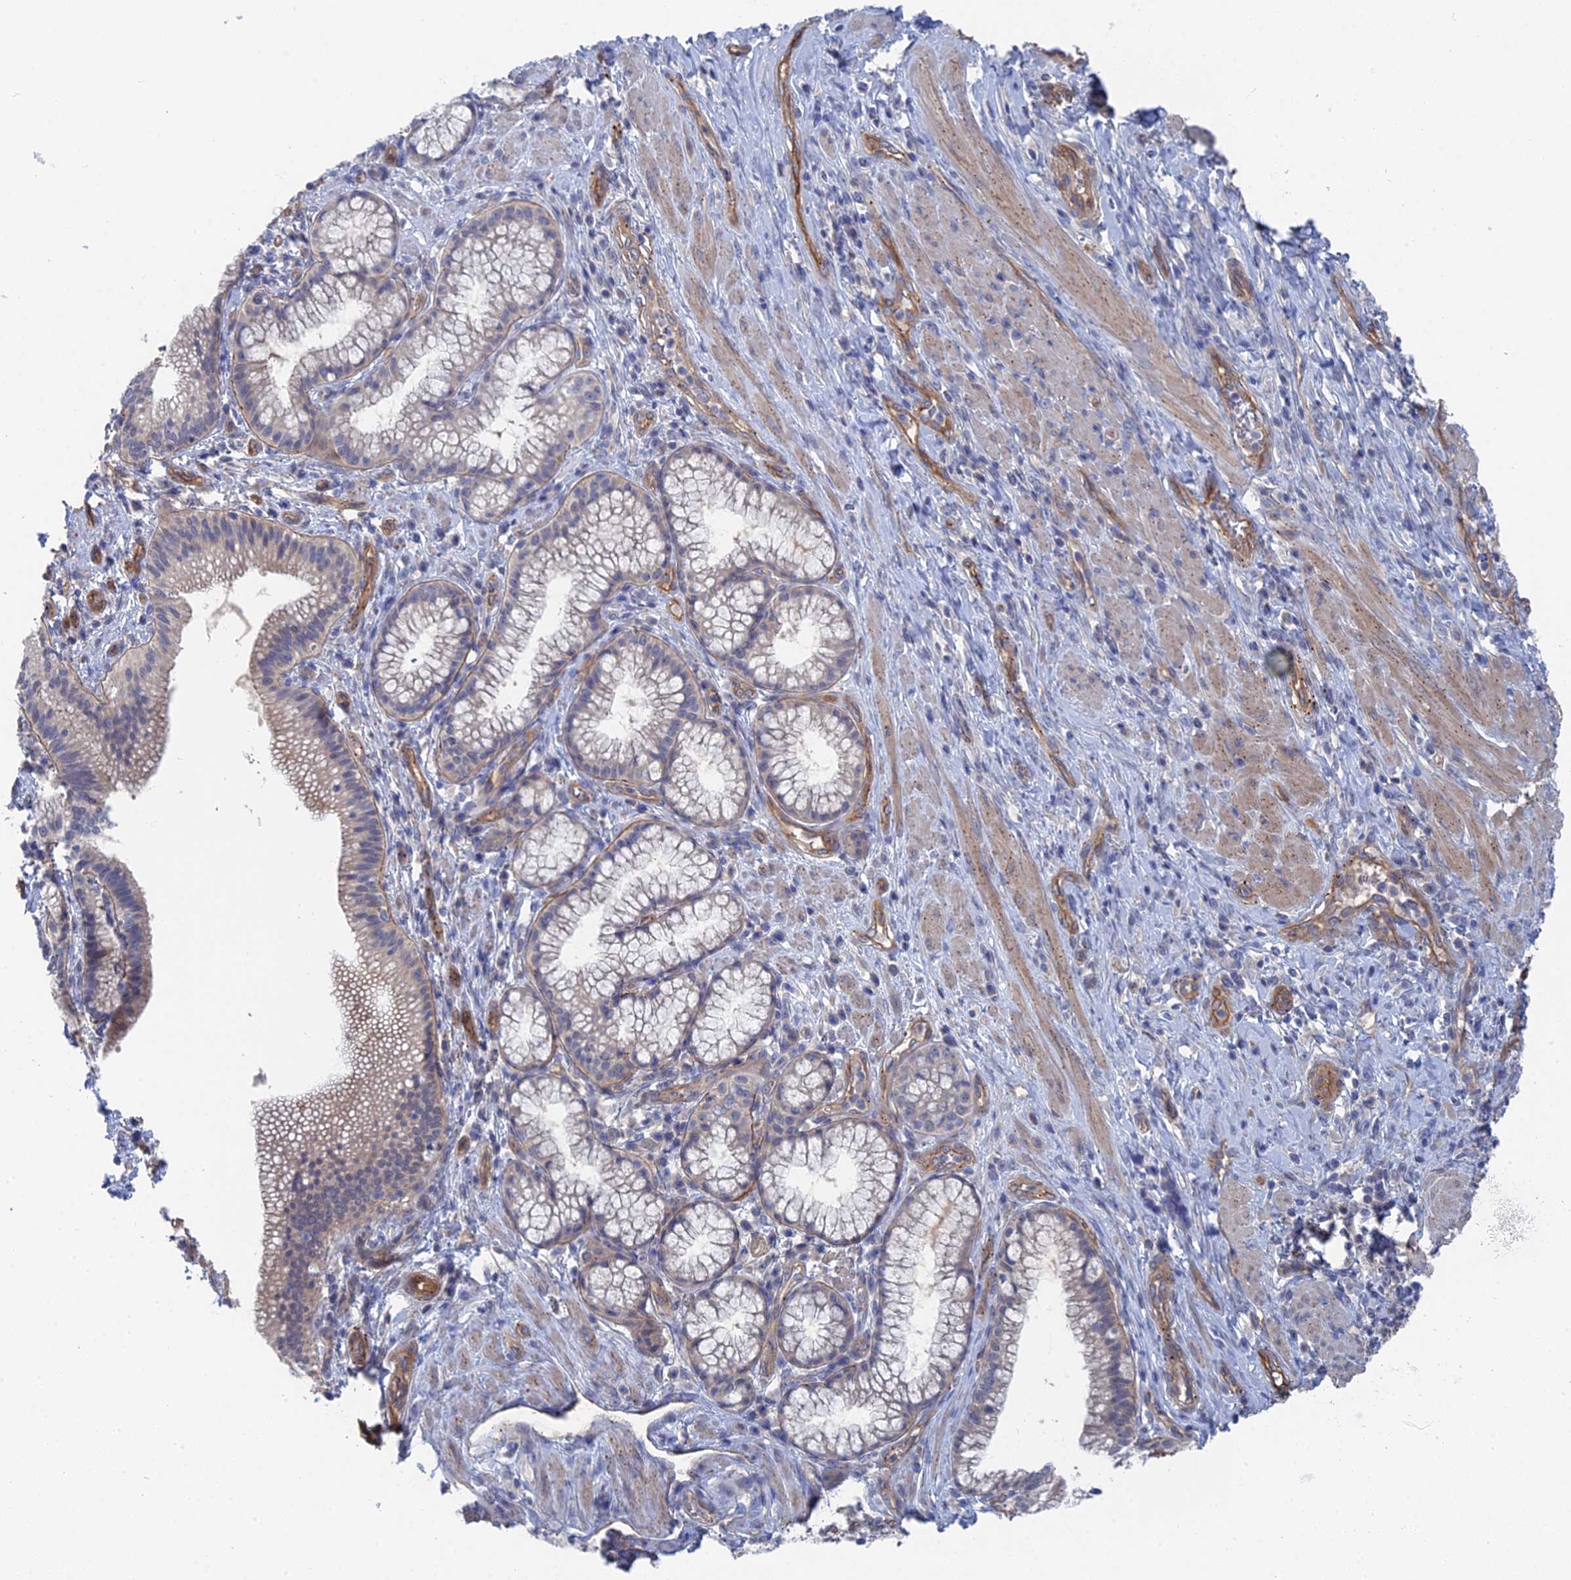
{"staining": {"intensity": "weak", "quantity": "<25%", "location": "cytoplasmic/membranous"}, "tissue": "pancreatic cancer", "cell_type": "Tumor cells", "image_type": "cancer", "snomed": [{"axis": "morphology", "description": "Adenocarcinoma, NOS"}, {"axis": "topography", "description": "Pancreas"}], "caption": "A photomicrograph of pancreatic adenocarcinoma stained for a protein displays no brown staining in tumor cells.", "gene": "MTHFSD", "patient": {"sex": "male", "age": 72}}